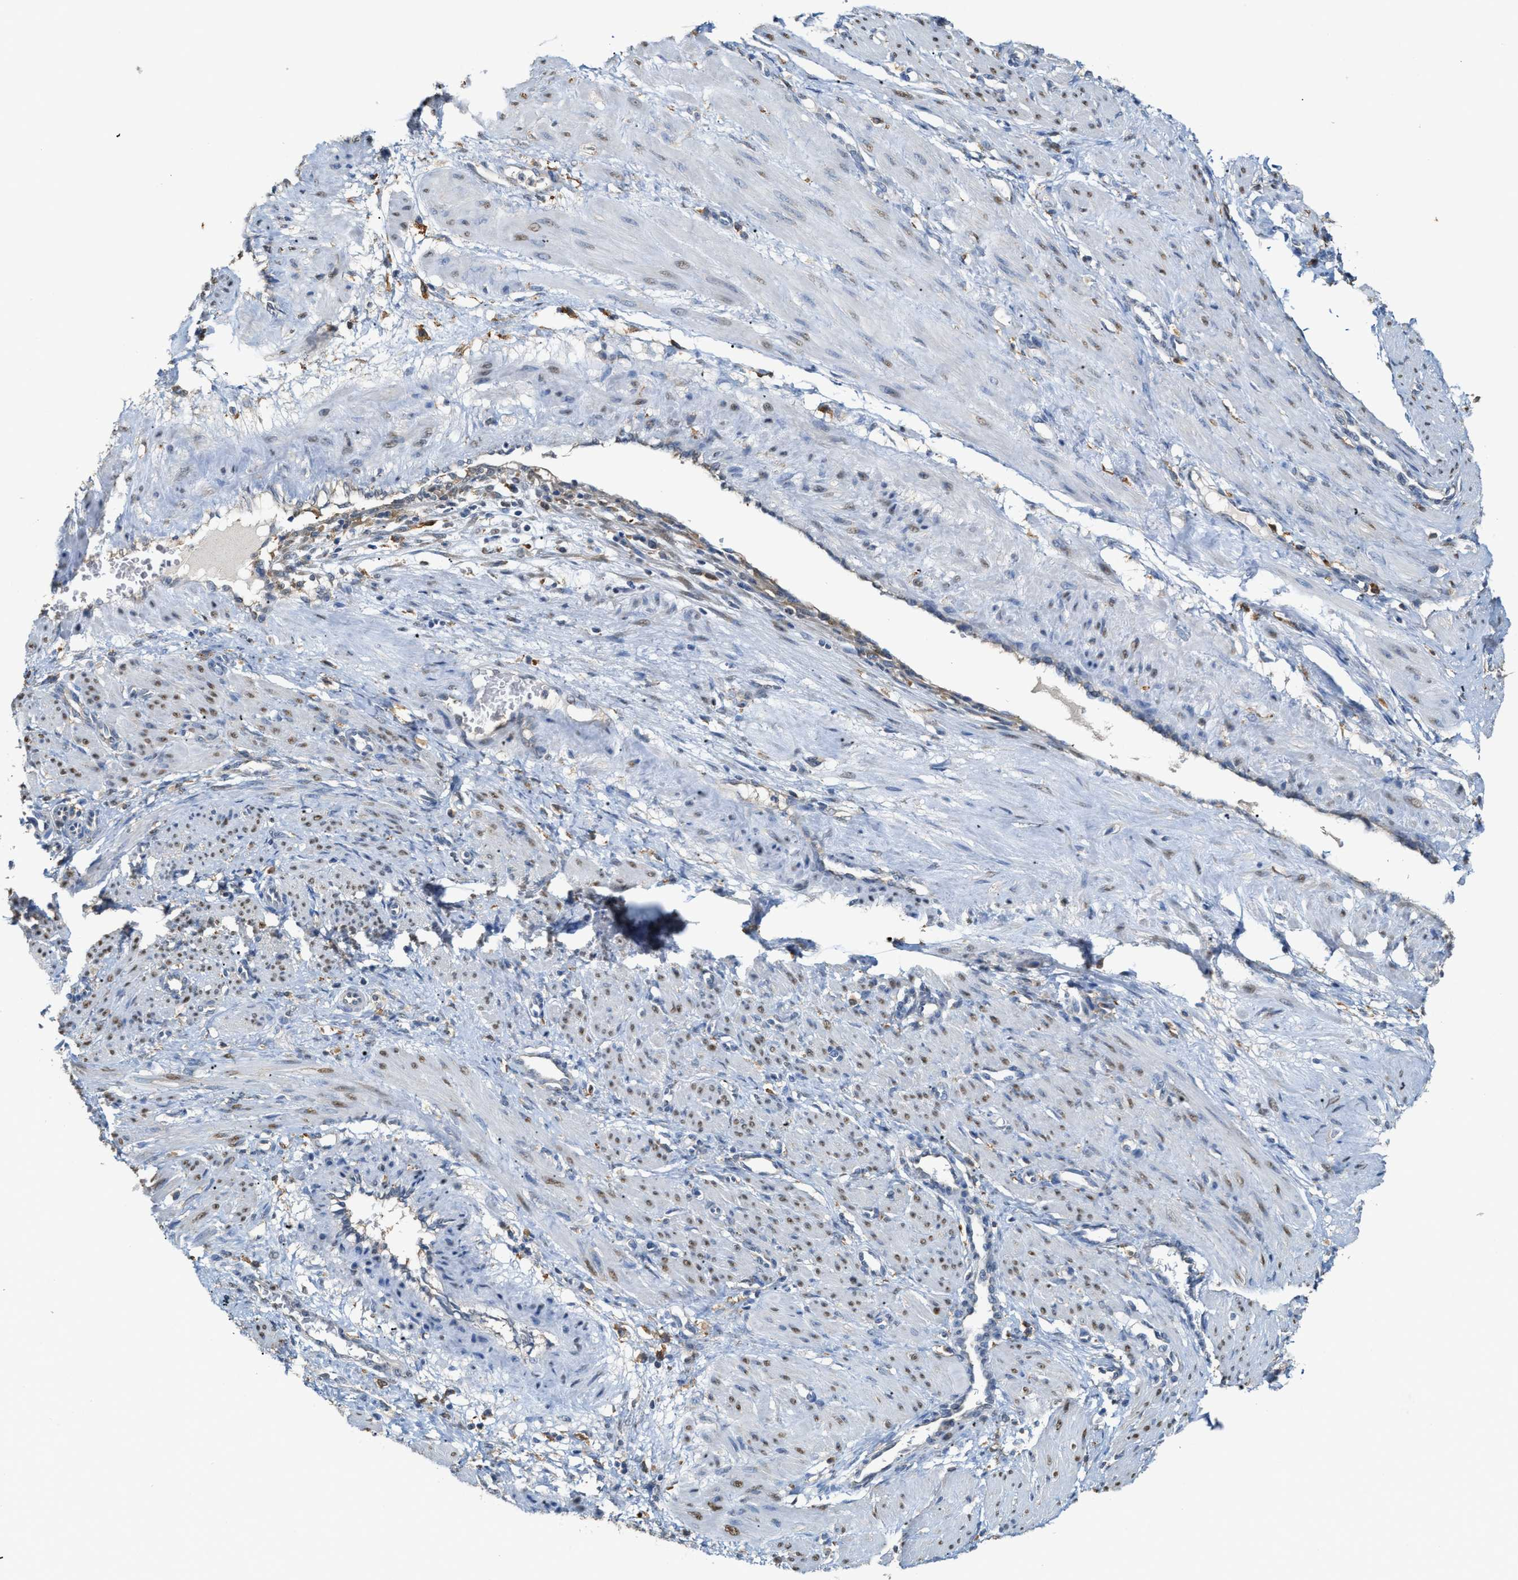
{"staining": {"intensity": "negative", "quantity": "none", "location": "none"}, "tissue": "smooth muscle", "cell_type": "Smooth muscle cells", "image_type": "normal", "snomed": [{"axis": "morphology", "description": "Normal tissue, NOS"}, {"axis": "topography", "description": "Endometrium"}], "caption": "DAB (3,3'-diaminobenzidine) immunohistochemical staining of unremarkable smooth muscle displays no significant staining in smooth muscle cells. The staining was performed using DAB to visualize the protein expression in brown, while the nuclei were stained in blue with hematoxylin (Magnification: 20x).", "gene": "GCN1", "patient": {"sex": "female", "age": 33}}